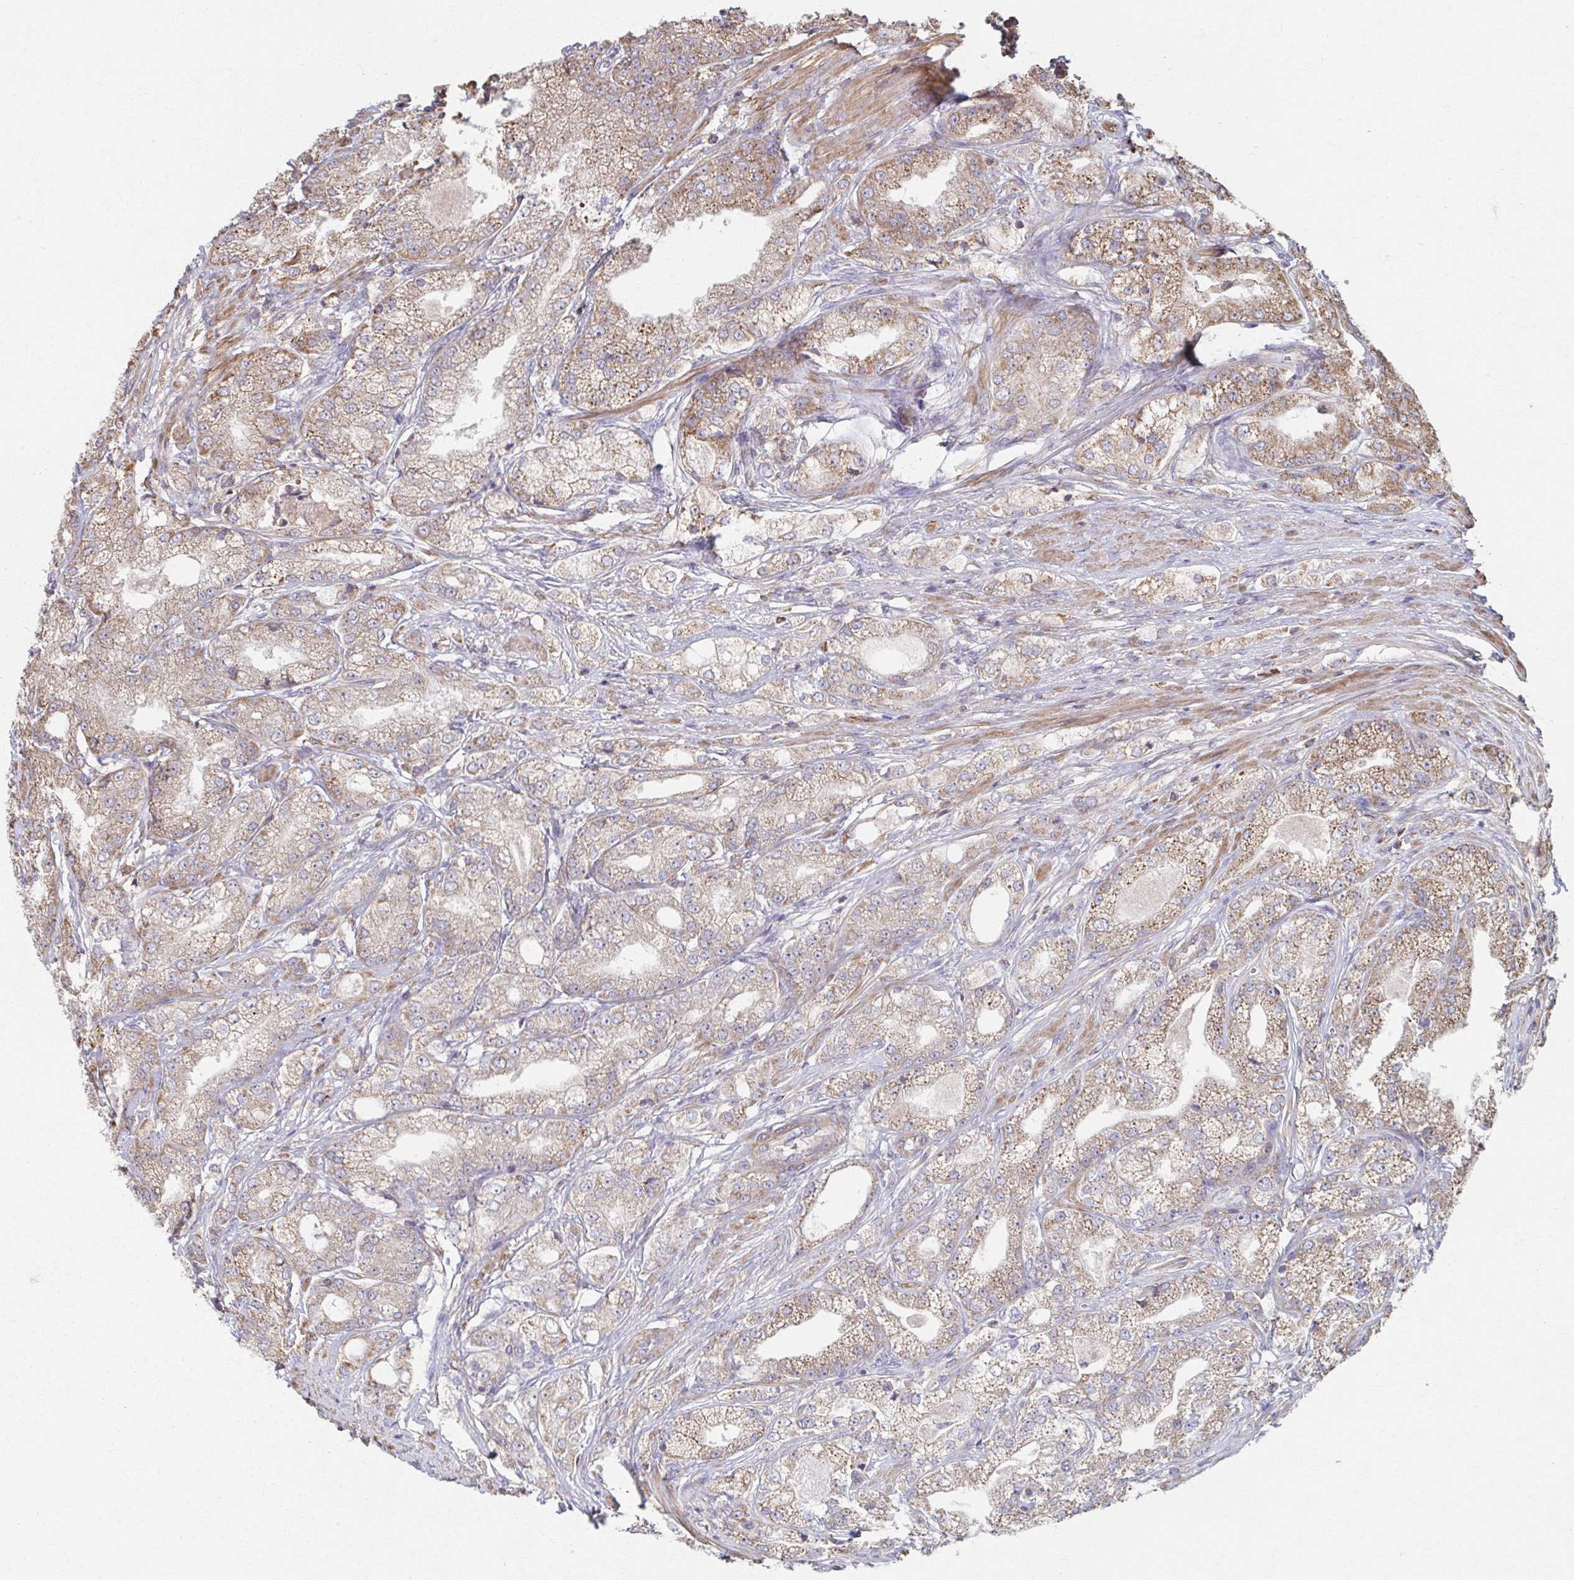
{"staining": {"intensity": "weak", "quantity": "25%-75%", "location": "cytoplasmic/membranous"}, "tissue": "prostate cancer", "cell_type": "Tumor cells", "image_type": "cancer", "snomed": [{"axis": "morphology", "description": "Adenocarcinoma, High grade"}, {"axis": "topography", "description": "Prostate"}], "caption": "Tumor cells display low levels of weak cytoplasmic/membranous staining in approximately 25%-75% of cells in human high-grade adenocarcinoma (prostate).", "gene": "KLHL34", "patient": {"sex": "male", "age": 61}}